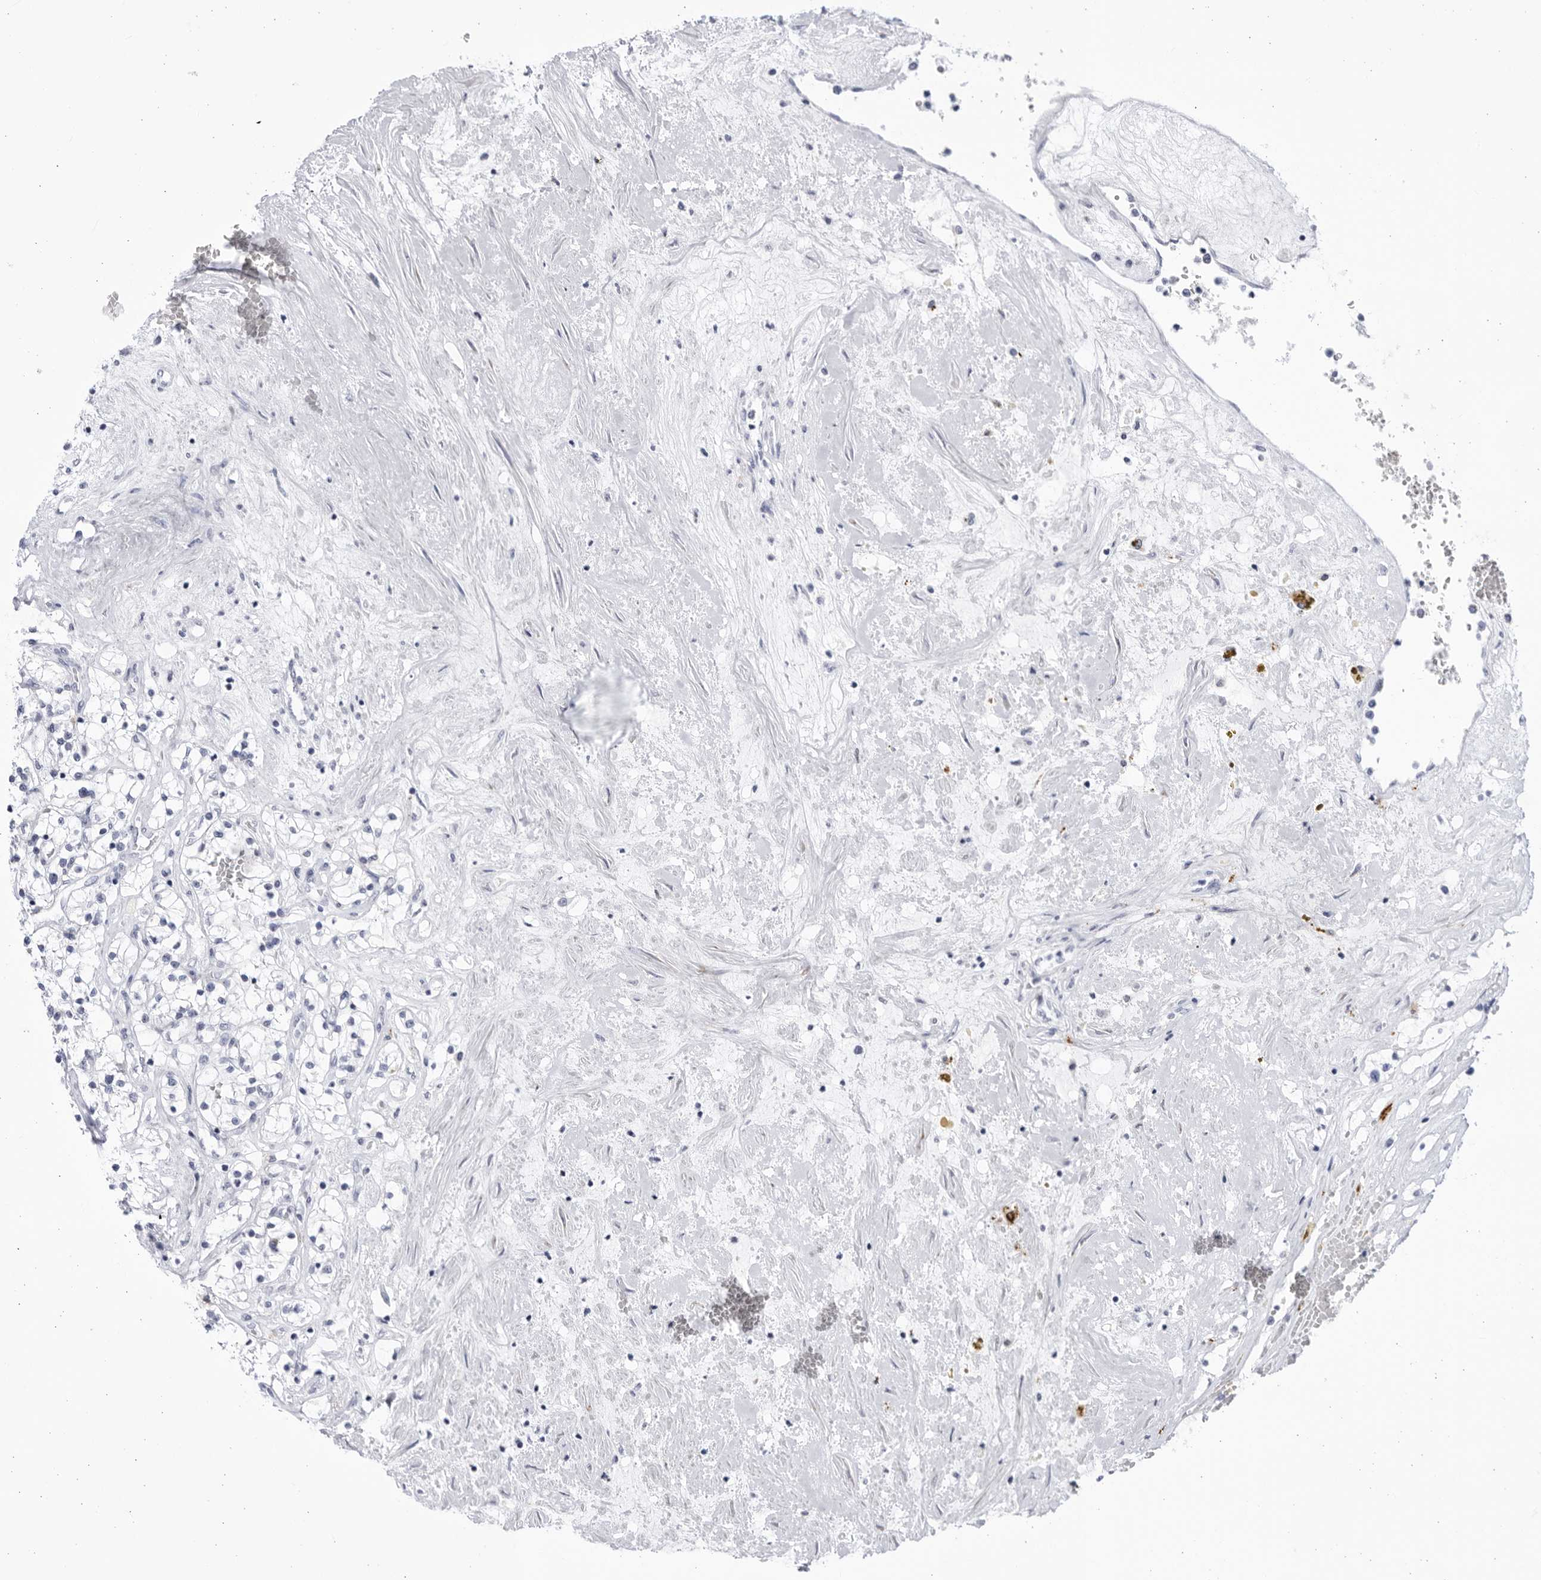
{"staining": {"intensity": "negative", "quantity": "none", "location": "none"}, "tissue": "renal cancer", "cell_type": "Tumor cells", "image_type": "cancer", "snomed": [{"axis": "morphology", "description": "Normal tissue, NOS"}, {"axis": "morphology", "description": "Adenocarcinoma, NOS"}, {"axis": "topography", "description": "Kidney"}], "caption": "The image exhibits no significant staining in tumor cells of adenocarcinoma (renal).", "gene": "CCDC181", "patient": {"sex": "male", "age": 68}}